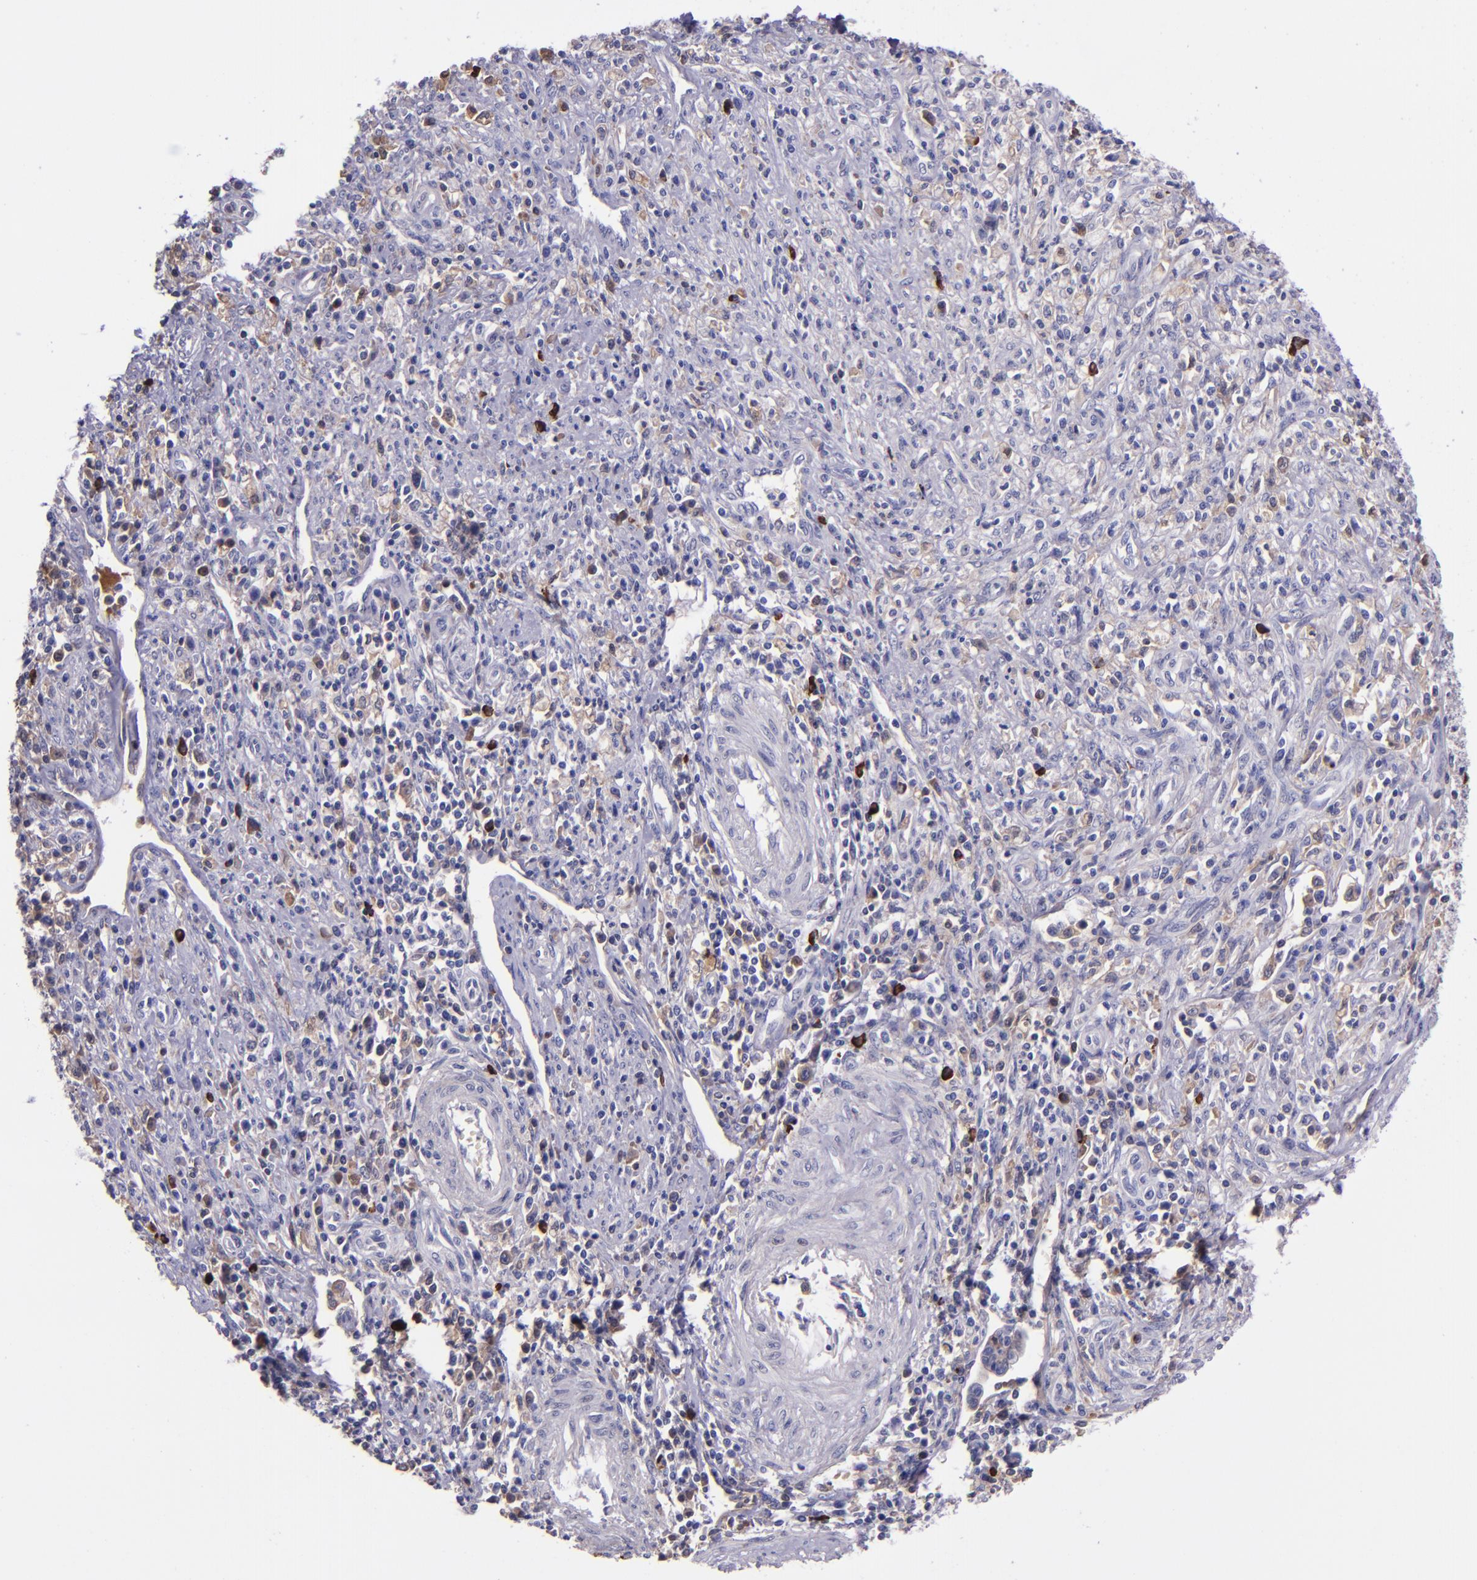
{"staining": {"intensity": "negative", "quantity": "none", "location": "none"}, "tissue": "cervical cancer", "cell_type": "Tumor cells", "image_type": "cancer", "snomed": [{"axis": "morphology", "description": "Adenocarcinoma, NOS"}, {"axis": "topography", "description": "Cervix"}], "caption": "An image of cervical adenocarcinoma stained for a protein reveals no brown staining in tumor cells.", "gene": "KNG1", "patient": {"sex": "female", "age": 36}}